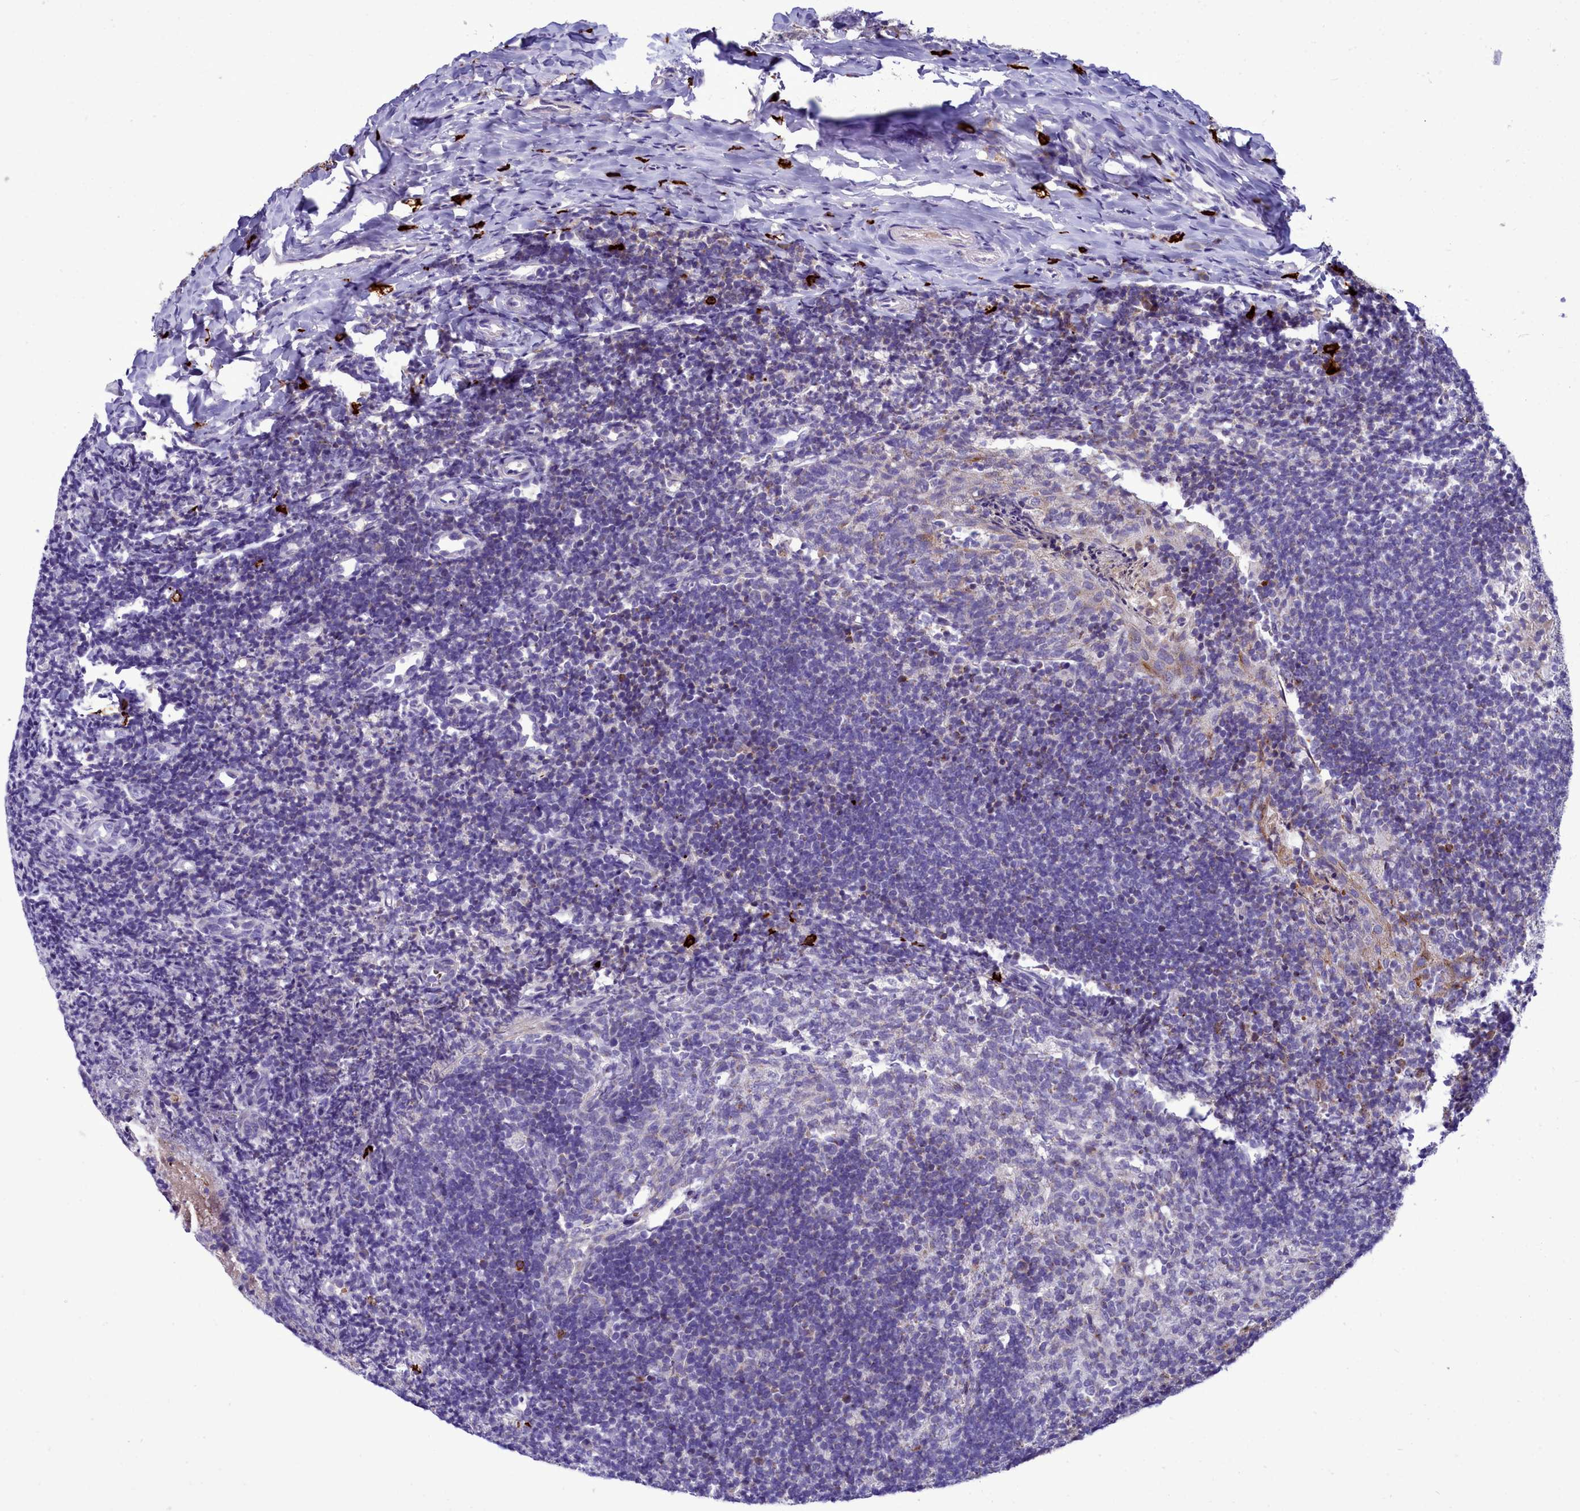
{"staining": {"intensity": "weak", "quantity": "25%-75%", "location": "nuclear"}, "tissue": "tonsil", "cell_type": "Germinal center cells", "image_type": "normal", "snomed": [{"axis": "morphology", "description": "Normal tissue, NOS"}, {"axis": "topography", "description": "Tonsil"}], "caption": "Immunohistochemical staining of normal tonsil displays 25%-75% levels of weak nuclear protein expression in about 25%-75% of germinal center cells. (Stains: DAB in brown, nuclei in blue, Microscopy: brightfield microscopy at high magnification).", "gene": "POM121L2", "patient": {"sex": "female", "age": 10}}